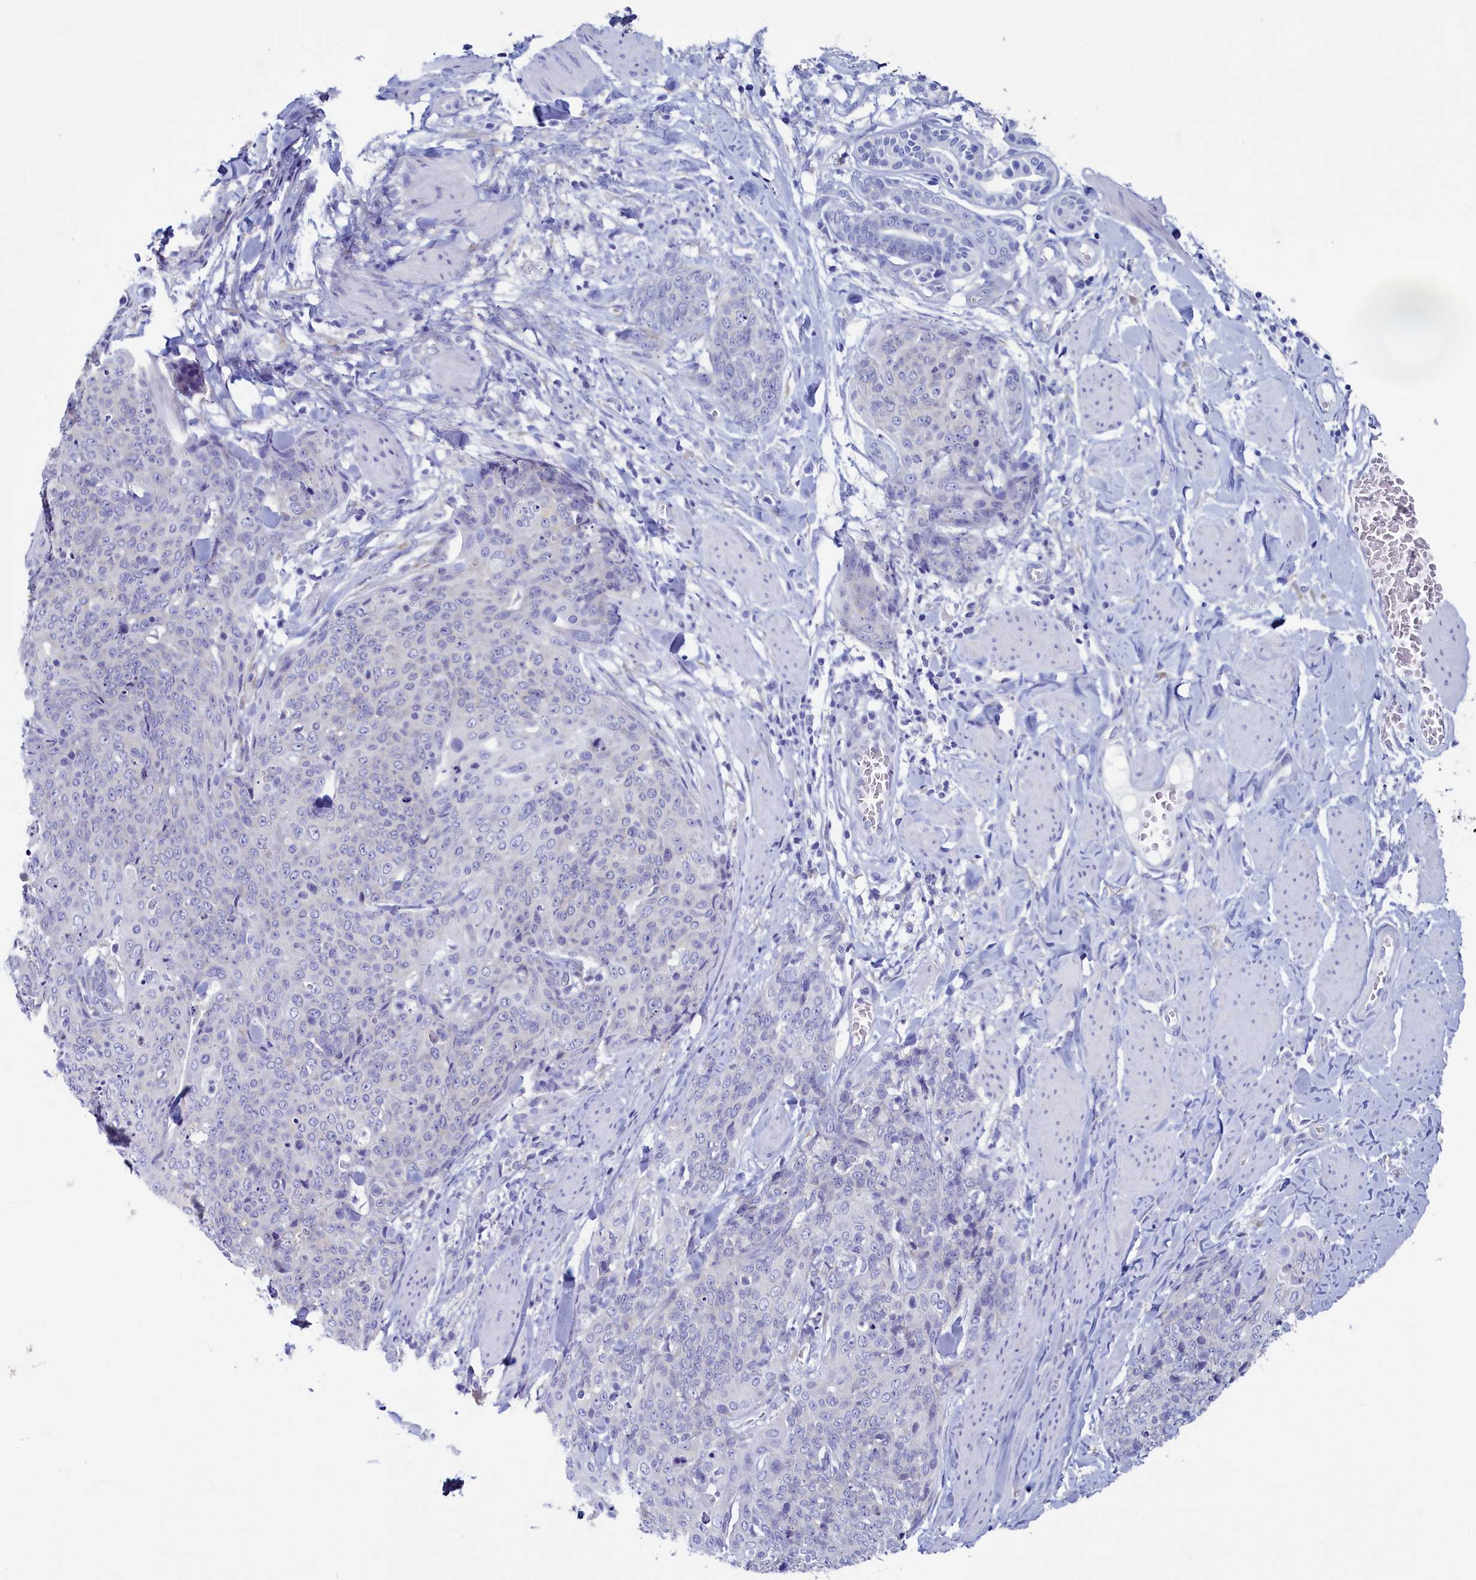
{"staining": {"intensity": "negative", "quantity": "none", "location": "none"}, "tissue": "skin cancer", "cell_type": "Tumor cells", "image_type": "cancer", "snomed": [{"axis": "morphology", "description": "Squamous cell carcinoma, NOS"}, {"axis": "topography", "description": "Skin"}, {"axis": "topography", "description": "Vulva"}], "caption": "The micrograph displays no significant expression in tumor cells of skin squamous cell carcinoma.", "gene": "SKA3", "patient": {"sex": "female", "age": 85}}